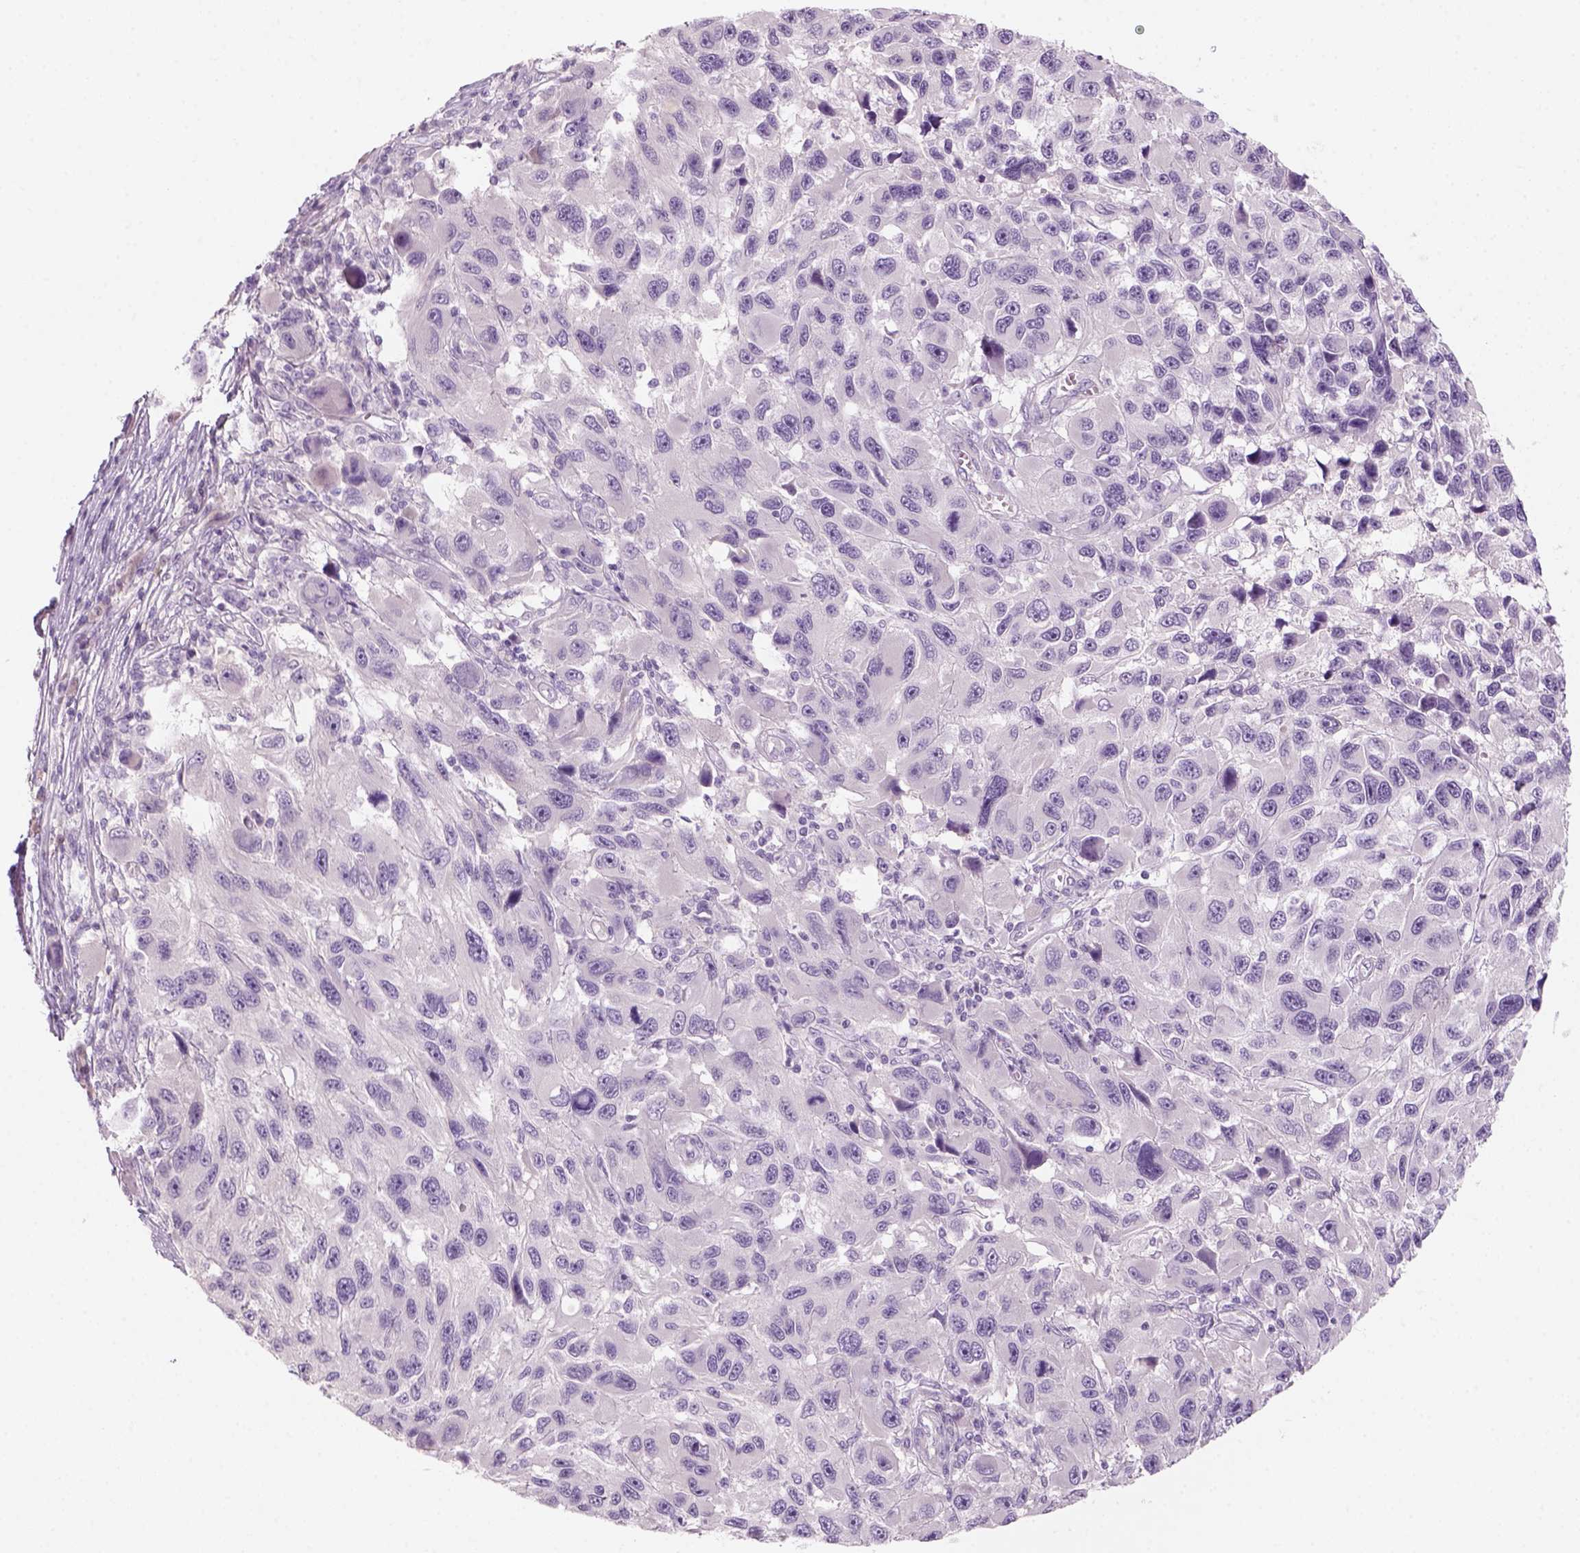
{"staining": {"intensity": "negative", "quantity": "none", "location": "none"}, "tissue": "melanoma", "cell_type": "Tumor cells", "image_type": "cancer", "snomed": [{"axis": "morphology", "description": "Malignant melanoma, NOS"}, {"axis": "topography", "description": "Skin"}], "caption": "Immunohistochemistry (IHC) of human melanoma reveals no expression in tumor cells.", "gene": "KRT25", "patient": {"sex": "male", "age": 53}}